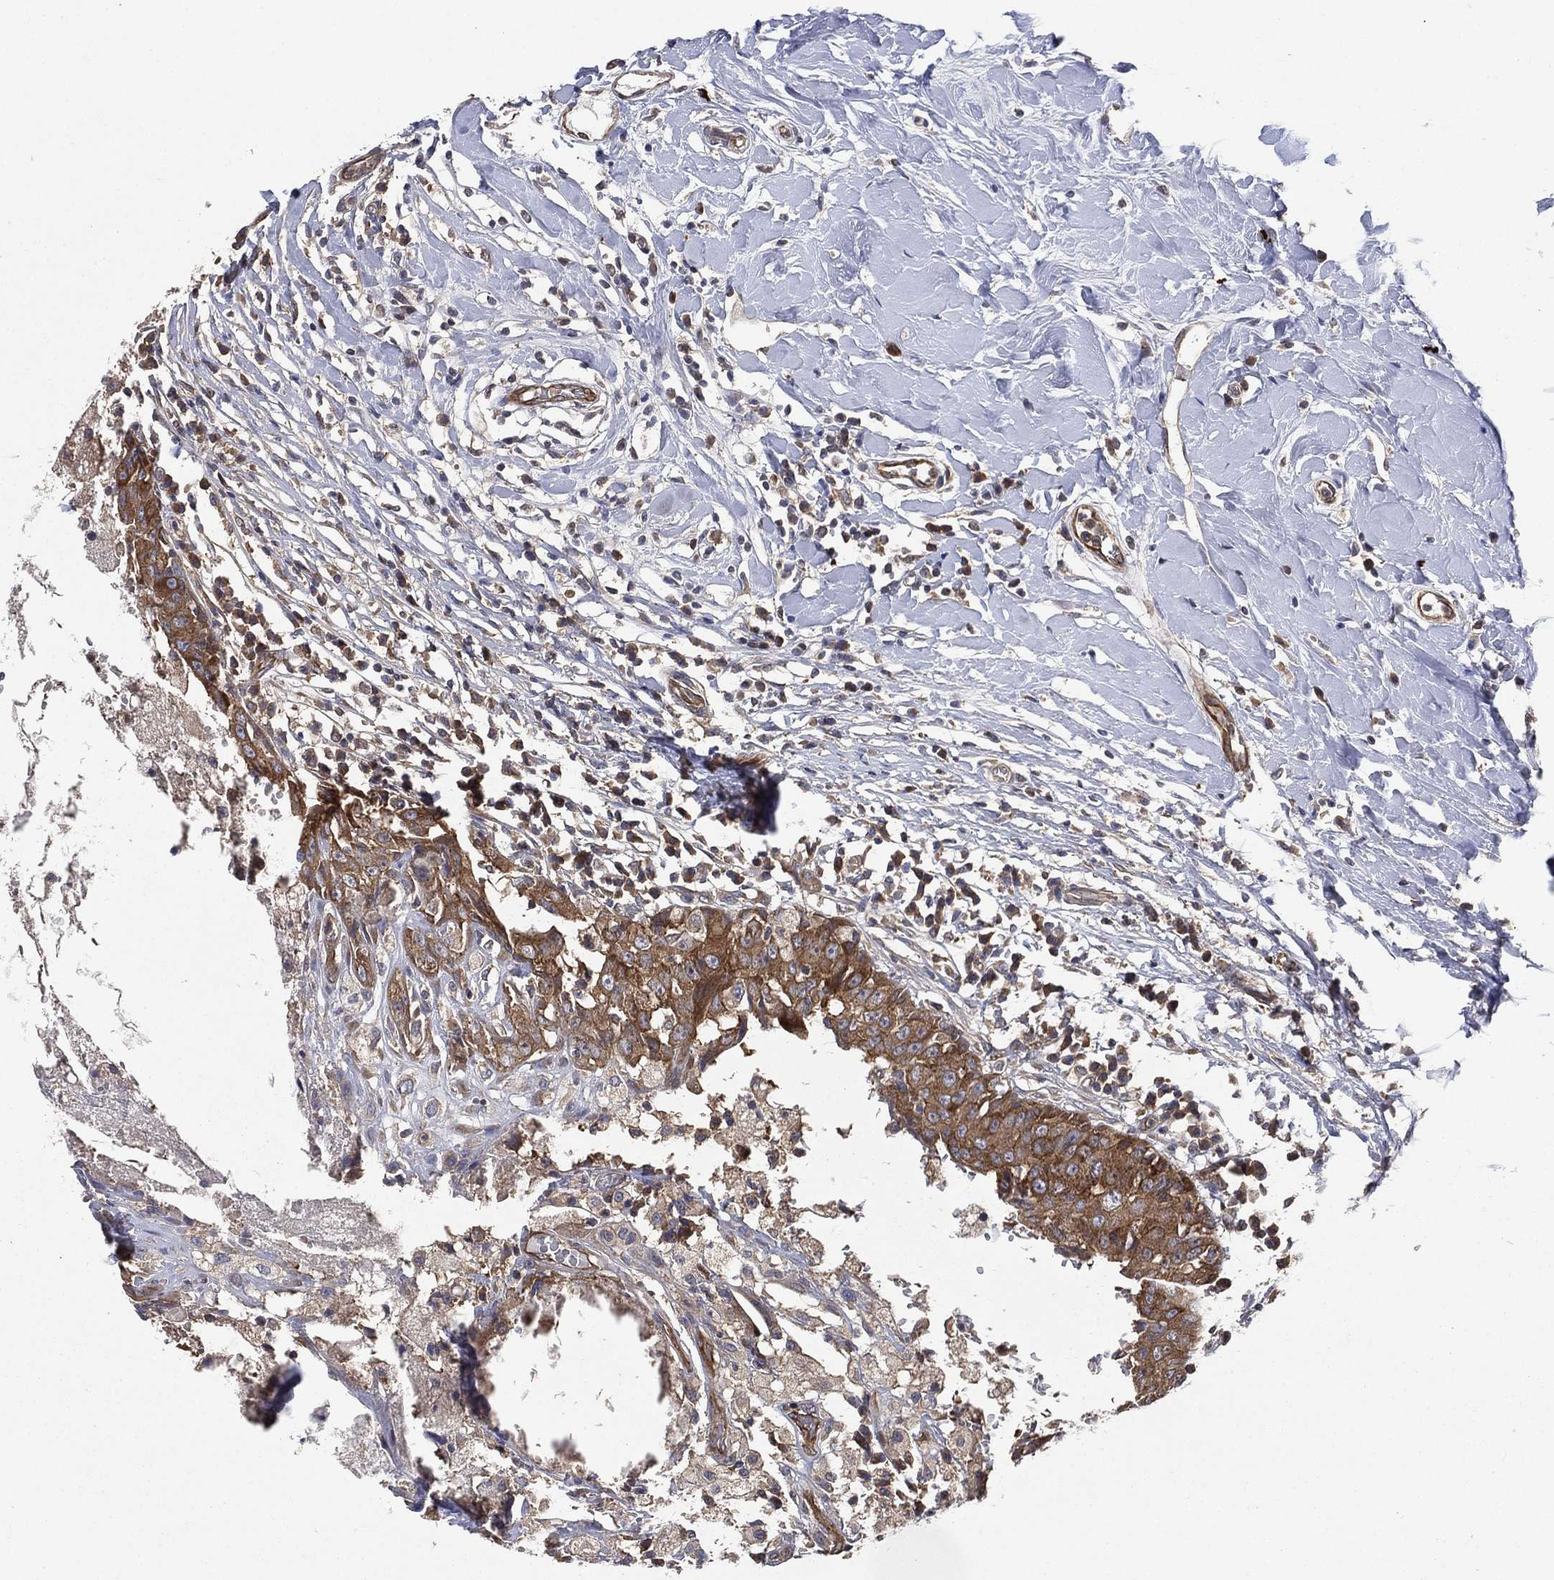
{"staining": {"intensity": "strong", "quantity": ">75%", "location": "cytoplasmic/membranous"}, "tissue": "breast cancer", "cell_type": "Tumor cells", "image_type": "cancer", "snomed": [{"axis": "morphology", "description": "Duct carcinoma"}, {"axis": "topography", "description": "Breast"}], "caption": "Immunohistochemistry (IHC) image of neoplastic tissue: human breast invasive ductal carcinoma stained using IHC exhibits high levels of strong protein expression localized specifically in the cytoplasmic/membranous of tumor cells, appearing as a cytoplasmic/membranous brown color.", "gene": "SMPD3", "patient": {"sex": "female", "age": 27}}